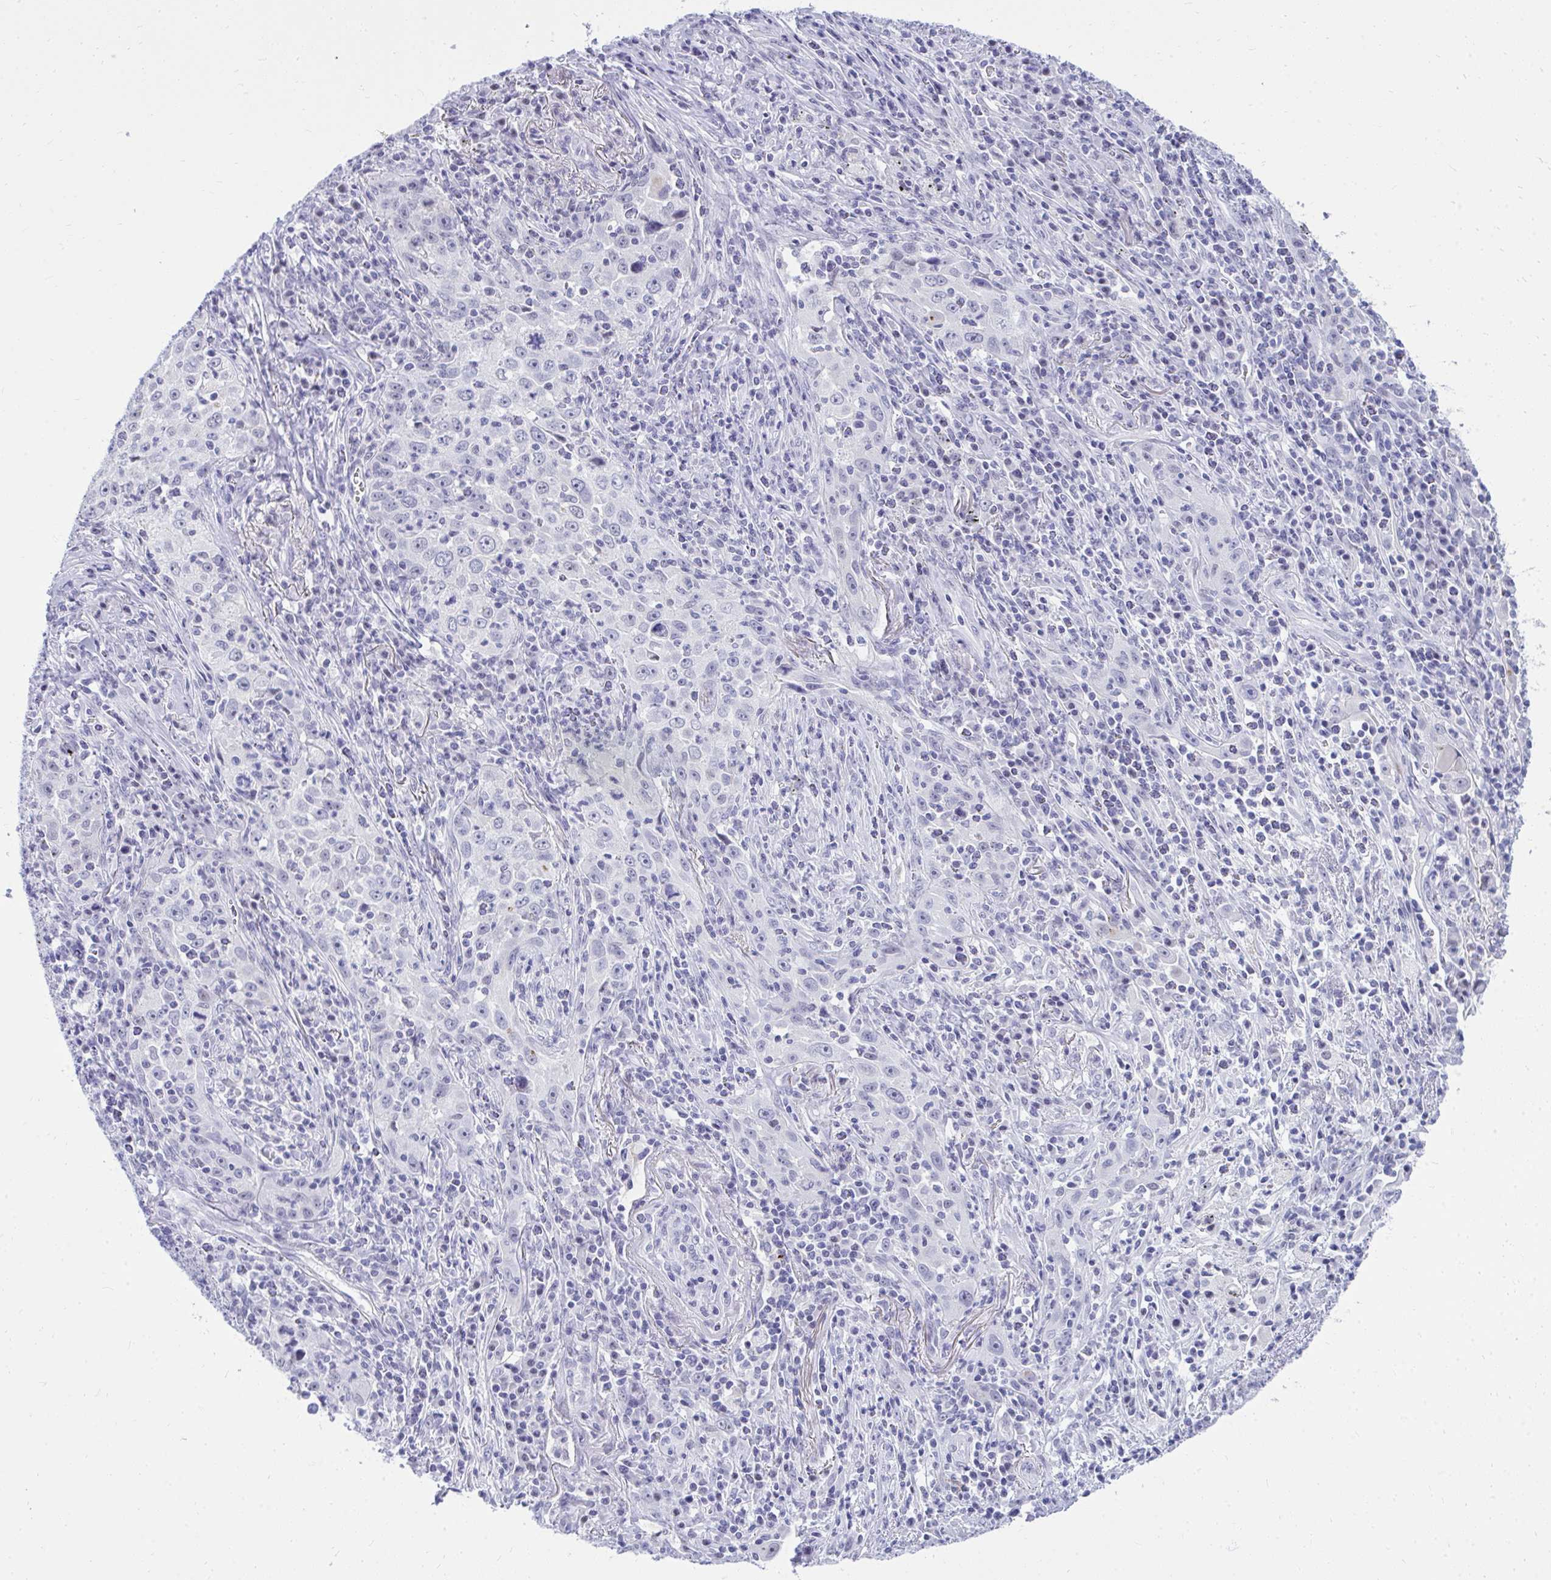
{"staining": {"intensity": "negative", "quantity": "none", "location": "none"}, "tissue": "lung cancer", "cell_type": "Tumor cells", "image_type": "cancer", "snomed": [{"axis": "morphology", "description": "Squamous cell carcinoma, NOS"}, {"axis": "topography", "description": "Lung"}], "caption": "This is an IHC image of lung cancer. There is no positivity in tumor cells.", "gene": "OR5F1", "patient": {"sex": "male", "age": 71}}